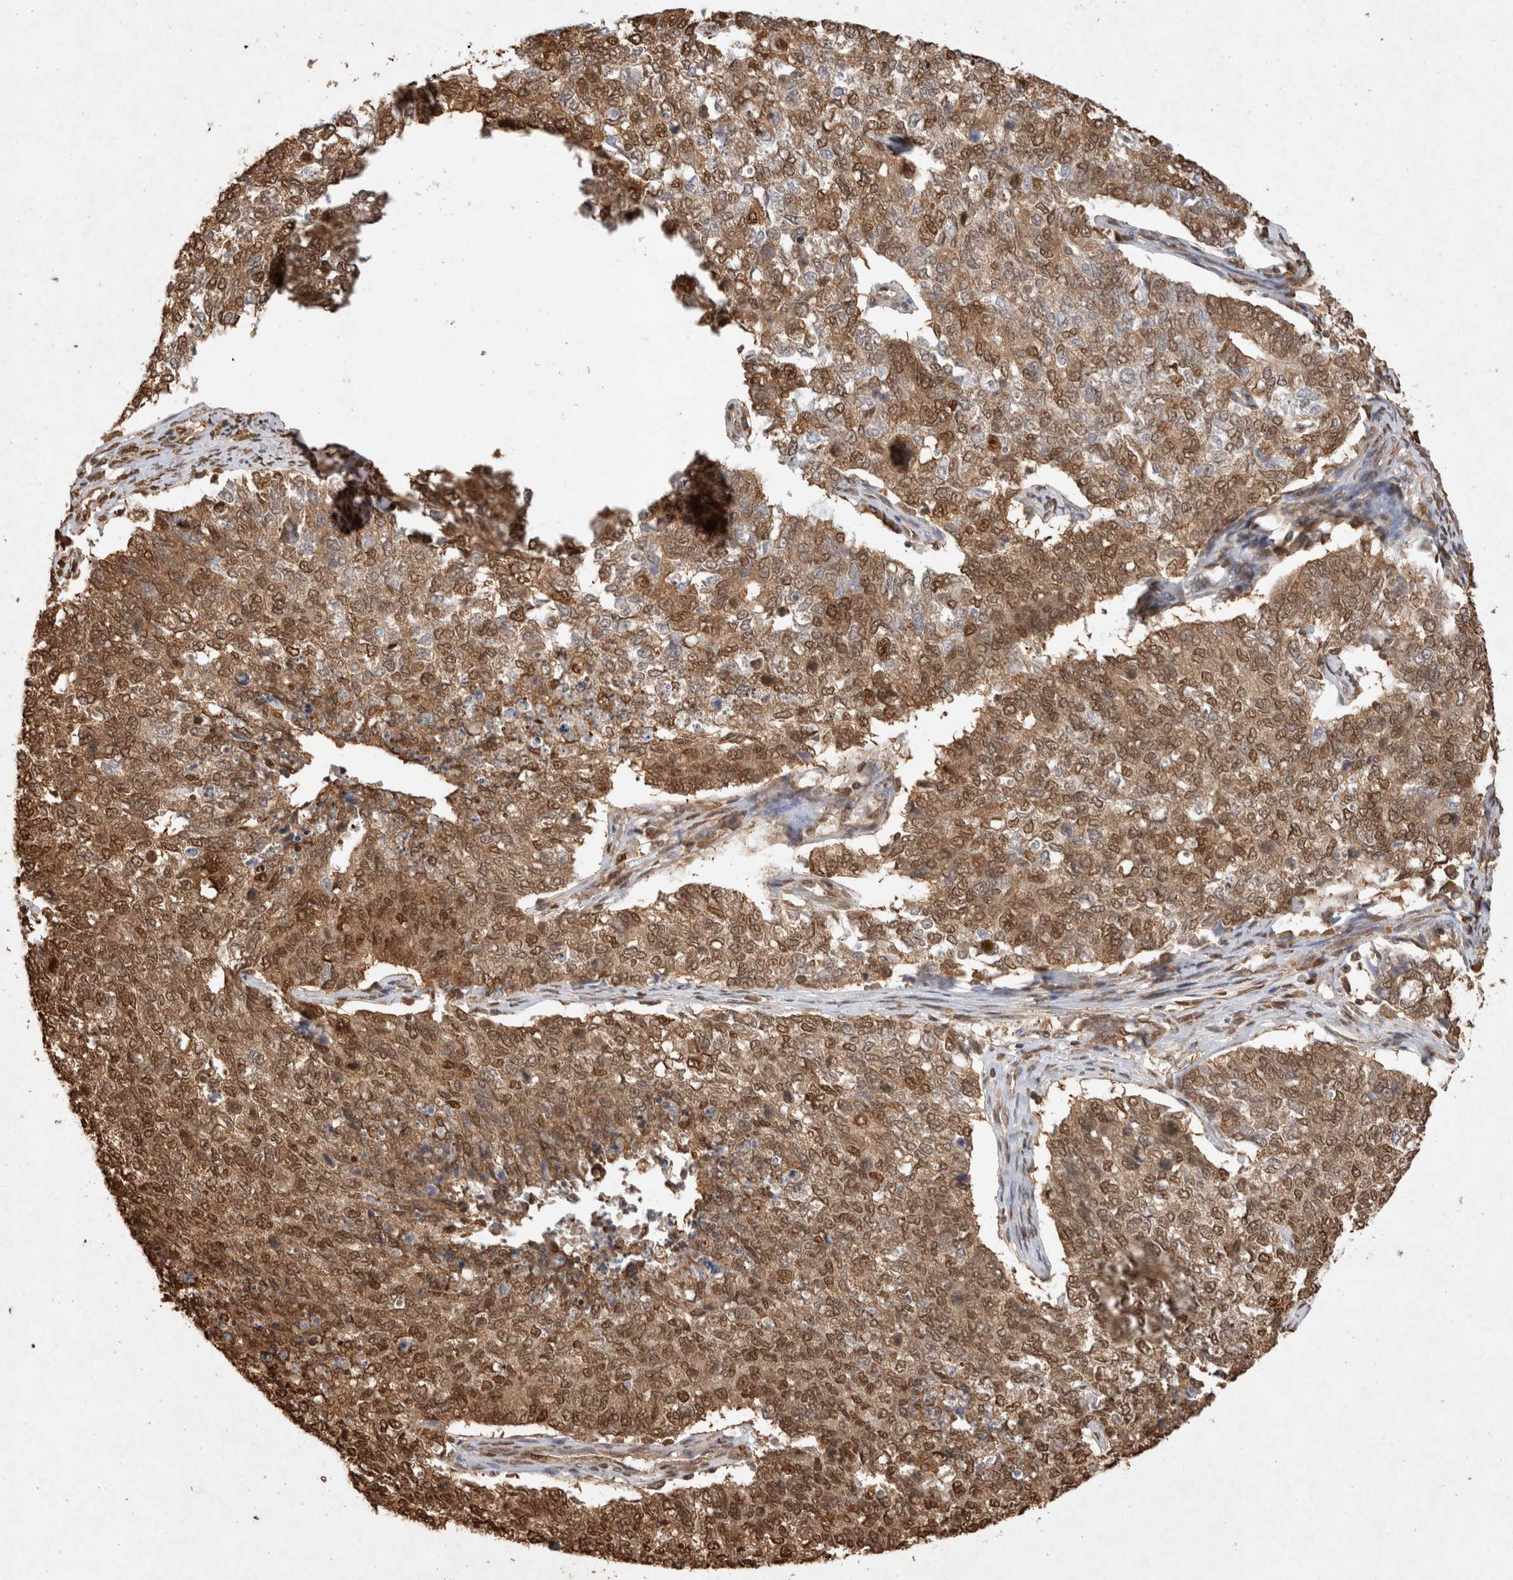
{"staining": {"intensity": "moderate", "quantity": ">75%", "location": "cytoplasmic/membranous,nuclear"}, "tissue": "cervical cancer", "cell_type": "Tumor cells", "image_type": "cancer", "snomed": [{"axis": "morphology", "description": "Squamous cell carcinoma, NOS"}, {"axis": "topography", "description": "Cervix"}], "caption": "Immunohistochemical staining of human cervical squamous cell carcinoma shows medium levels of moderate cytoplasmic/membranous and nuclear protein expression in approximately >75% of tumor cells.", "gene": "HDGF", "patient": {"sex": "female", "age": 63}}